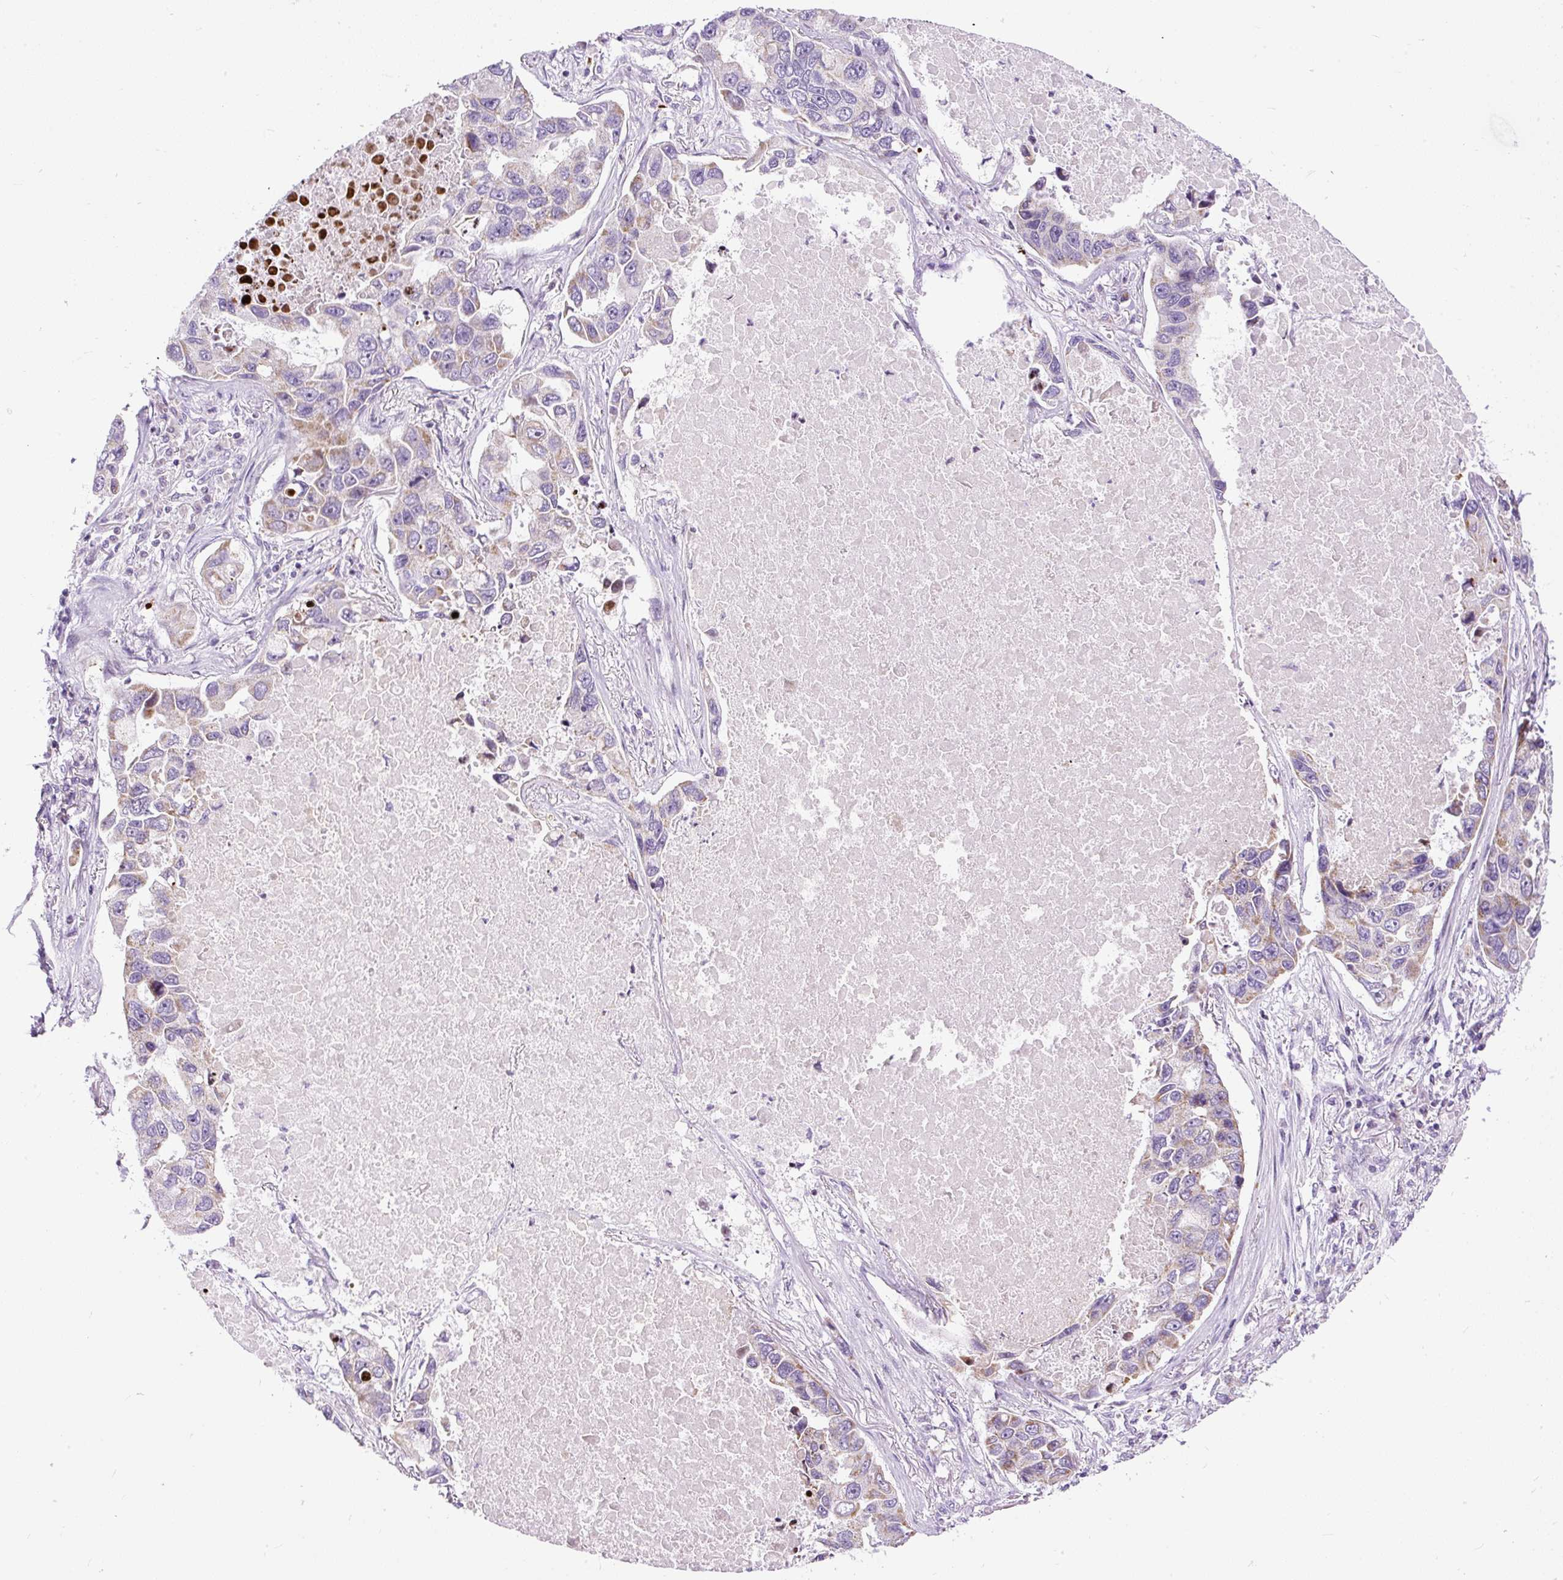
{"staining": {"intensity": "moderate", "quantity": "25%-75%", "location": "cytoplasmic/membranous"}, "tissue": "lung cancer", "cell_type": "Tumor cells", "image_type": "cancer", "snomed": [{"axis": "morphology", "description": "Adenocarcinoma, NOS"}, {"axis": "topography", "description": "Lung"}], "caption": "Human adenocarcinoma (lung) stained with a brown dye reveals moderate cytoplasmic/membranous positive staining in about 25%-75% of tumor cells.", "gene": "FMC1", "patient": {"sex": "male", "age": 64}}